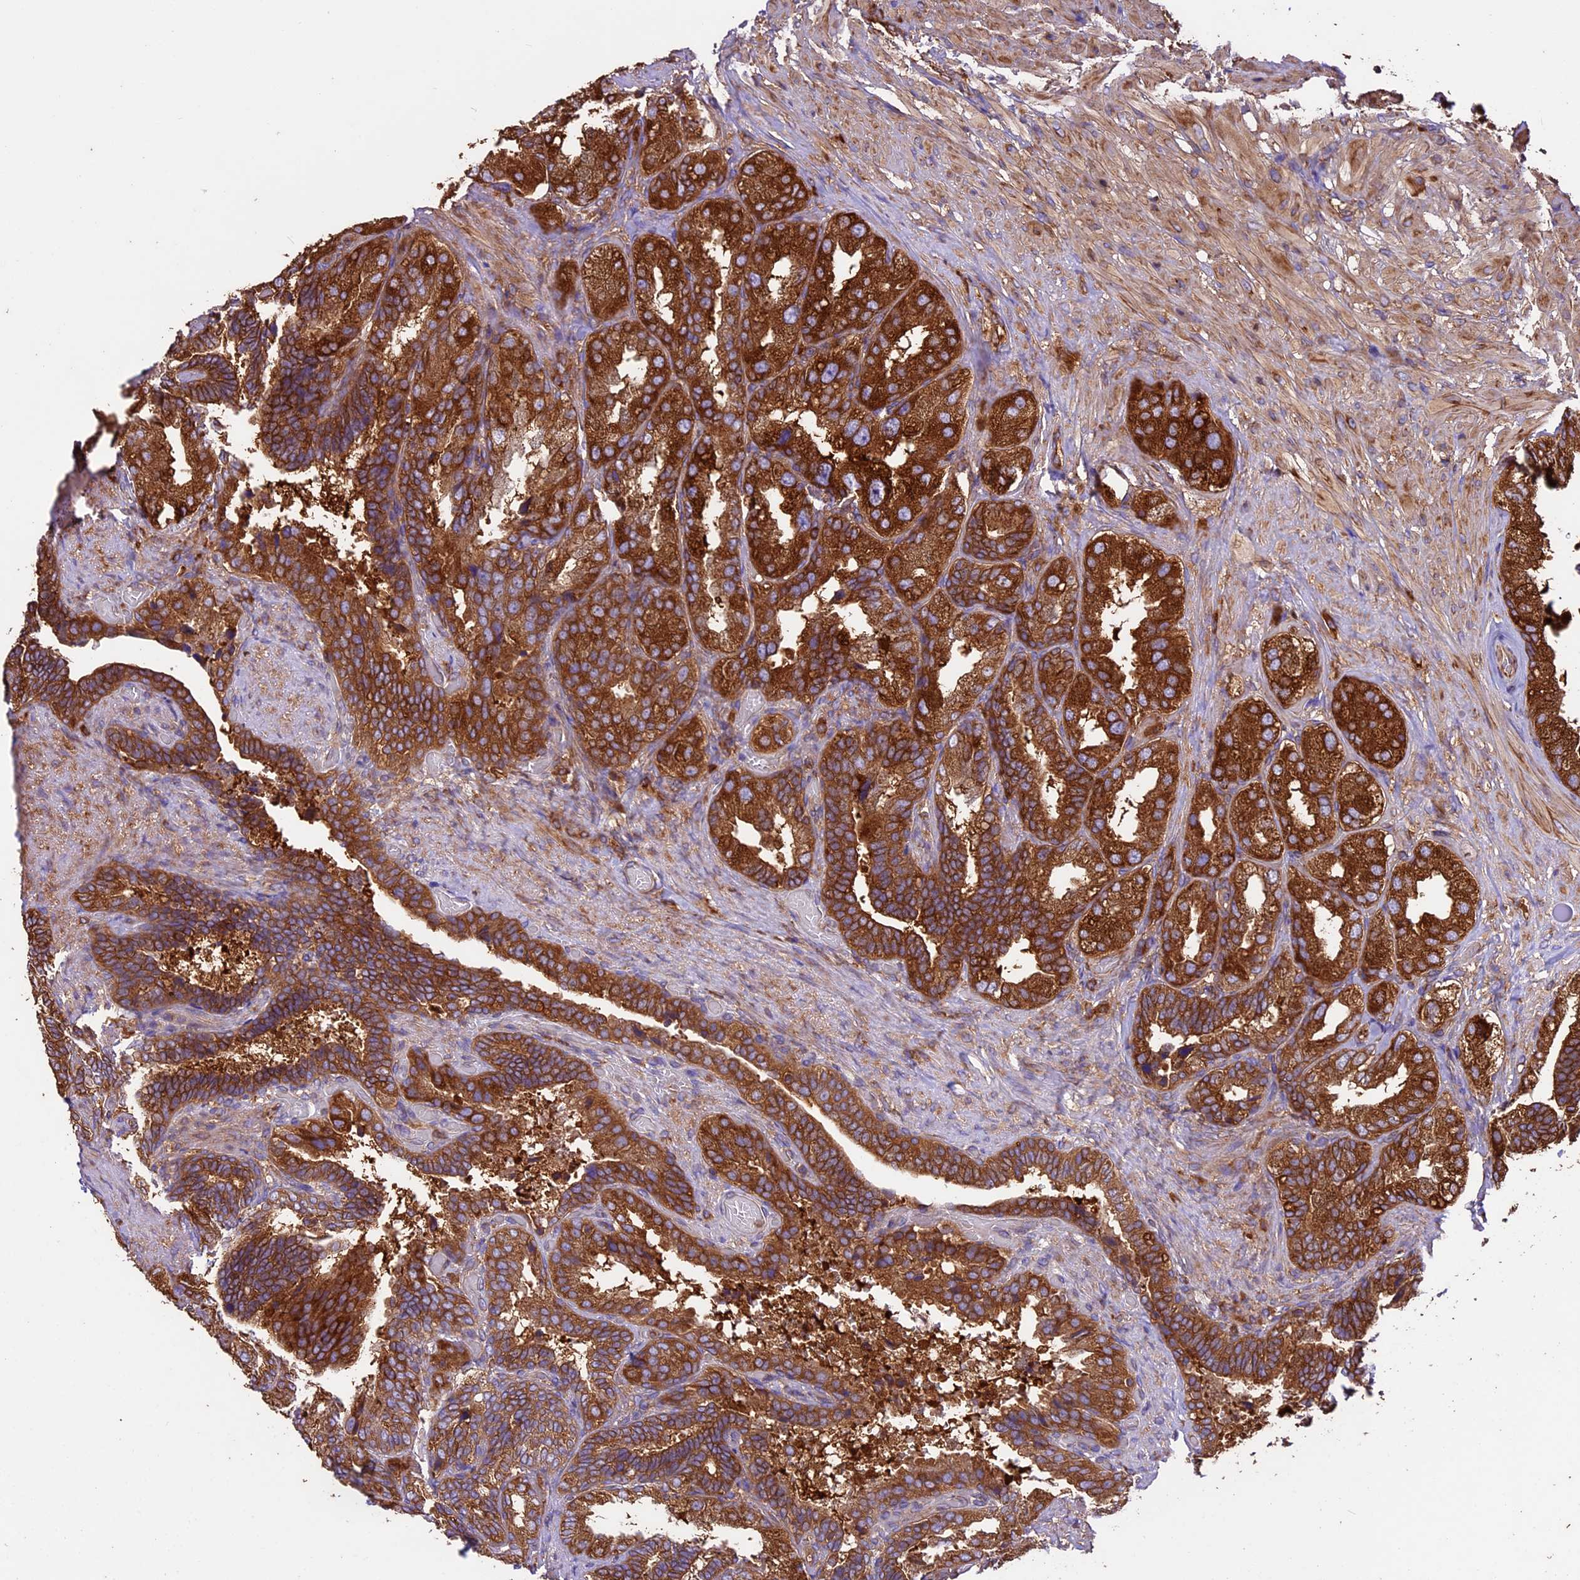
{"staining": {"intensity": "strong", "quantity": ">75%", "location": "cytoplasmic/membranous"}, "tissue": "seminal vesicle", "cell_type": "Glandular cells", "image_type": "normal", "snomed": [{"axis": "morphology", "description": "Normal tissue, NOS"}, {"axis": "topography", "description": "Seminal veicle"}, {"axis": "topography", "description": "Peripheral nerve tissue"}], "caption": "Protein staining by IHC reveals strong cytoplasmic/membranous expression in about >75% of glandular cells in benign seminal vesicle. The protein of interest is stained brown, and the nuclei are stained in blue (DAB (3,3'-diaminobenzidine) IHC with brightfield microscopy, high magnification).", "gene": "KARS1", "patient": {"sex": "male", "age": 63}}